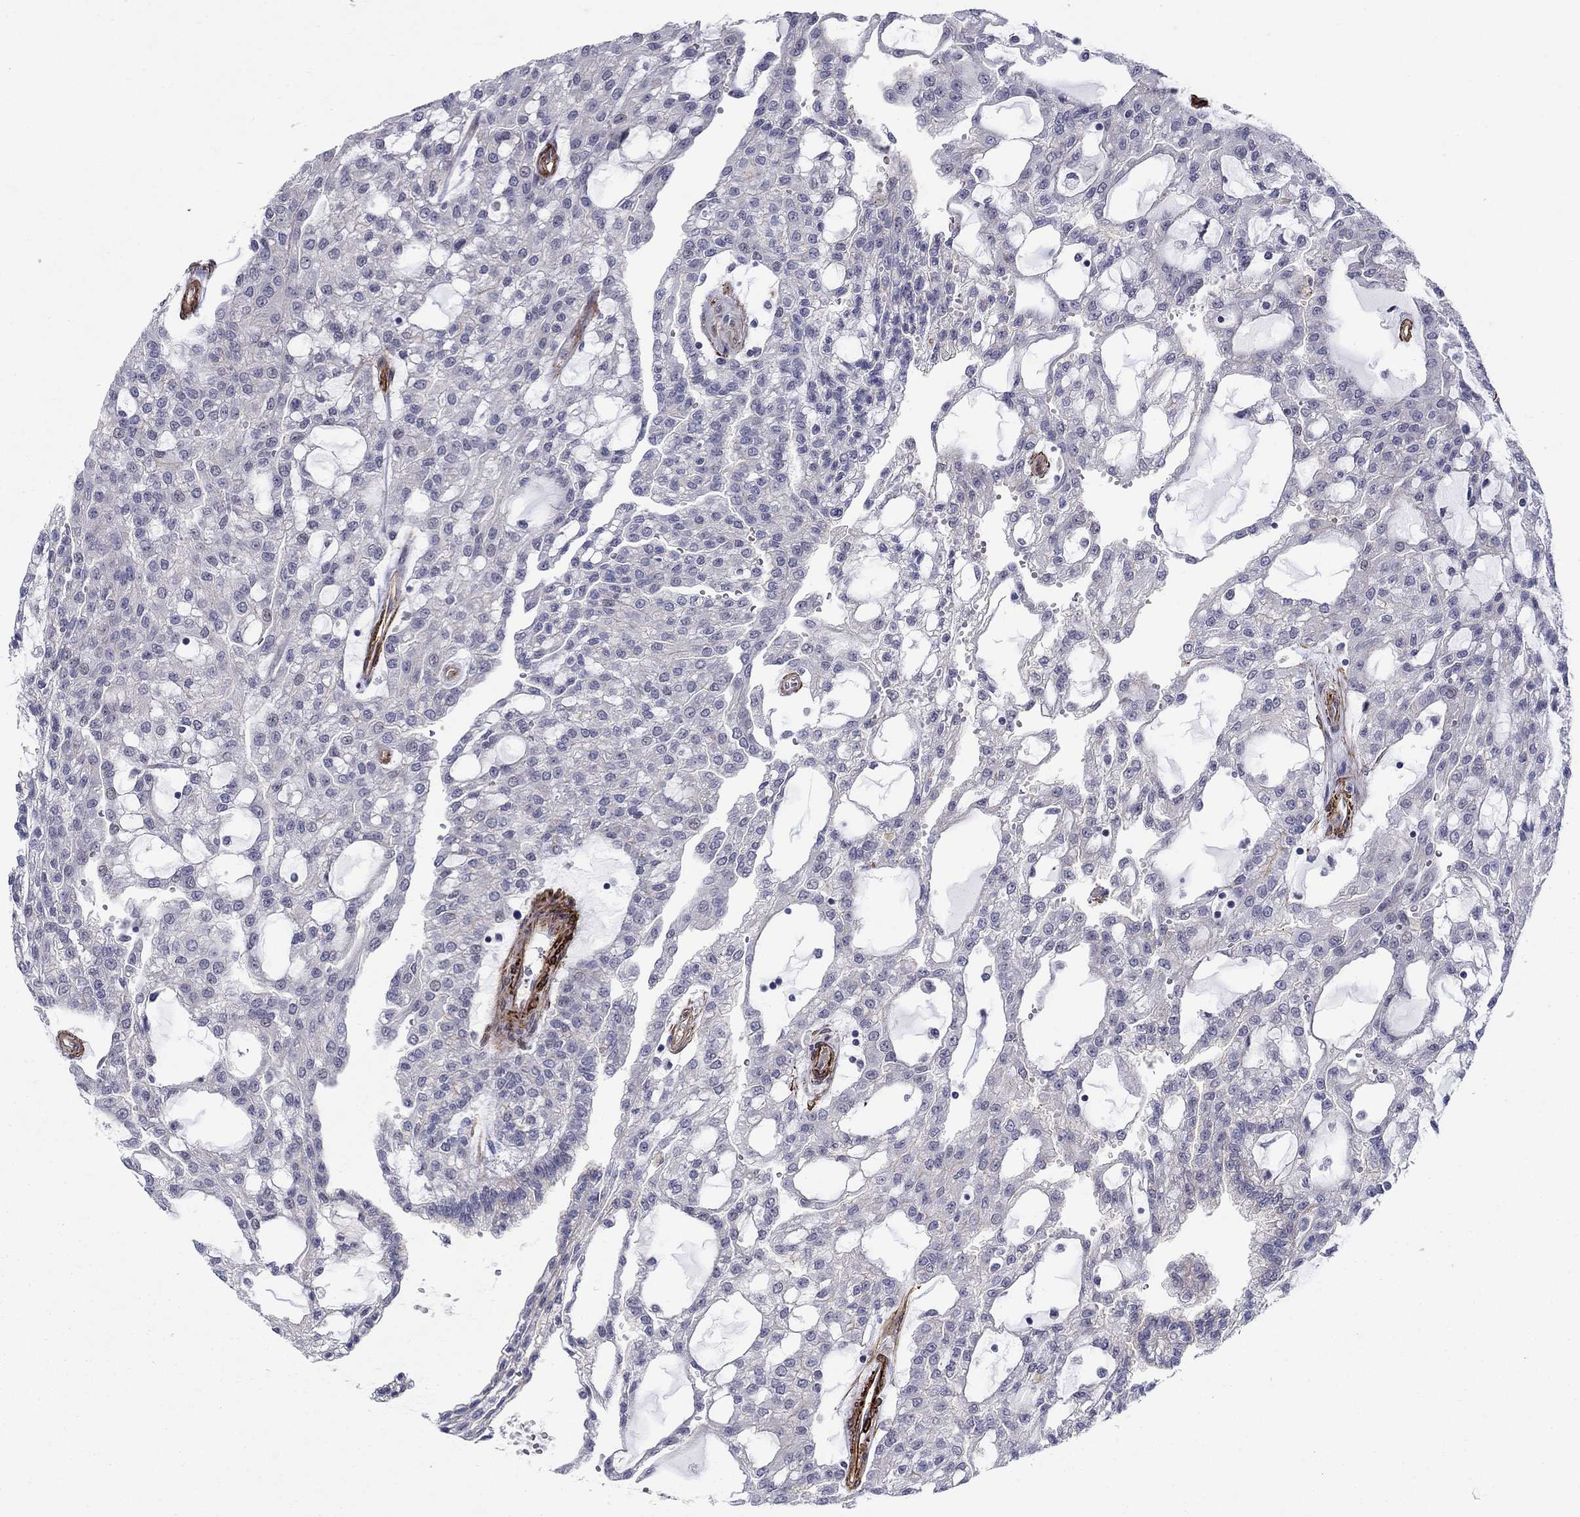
{"staining": {"intensity": "negative", "quantity": "none", "location": "none"}, "tissue": "renal cancer", "cell_type": "Tumor cells", "image_type": "cancer", "snomed": [{"axis": "morphology", "description": "Adenocarcinoma, NOS"}, {"axis": "topography", "description": "Kidney"}], "caption": "A high-resolution micrograph shows IHC staining of renal cancer, which demonstrates no significant positivity in tumor cells.", "gene": "KRBA1", "patient": {"sex": "male", "age": 63}}